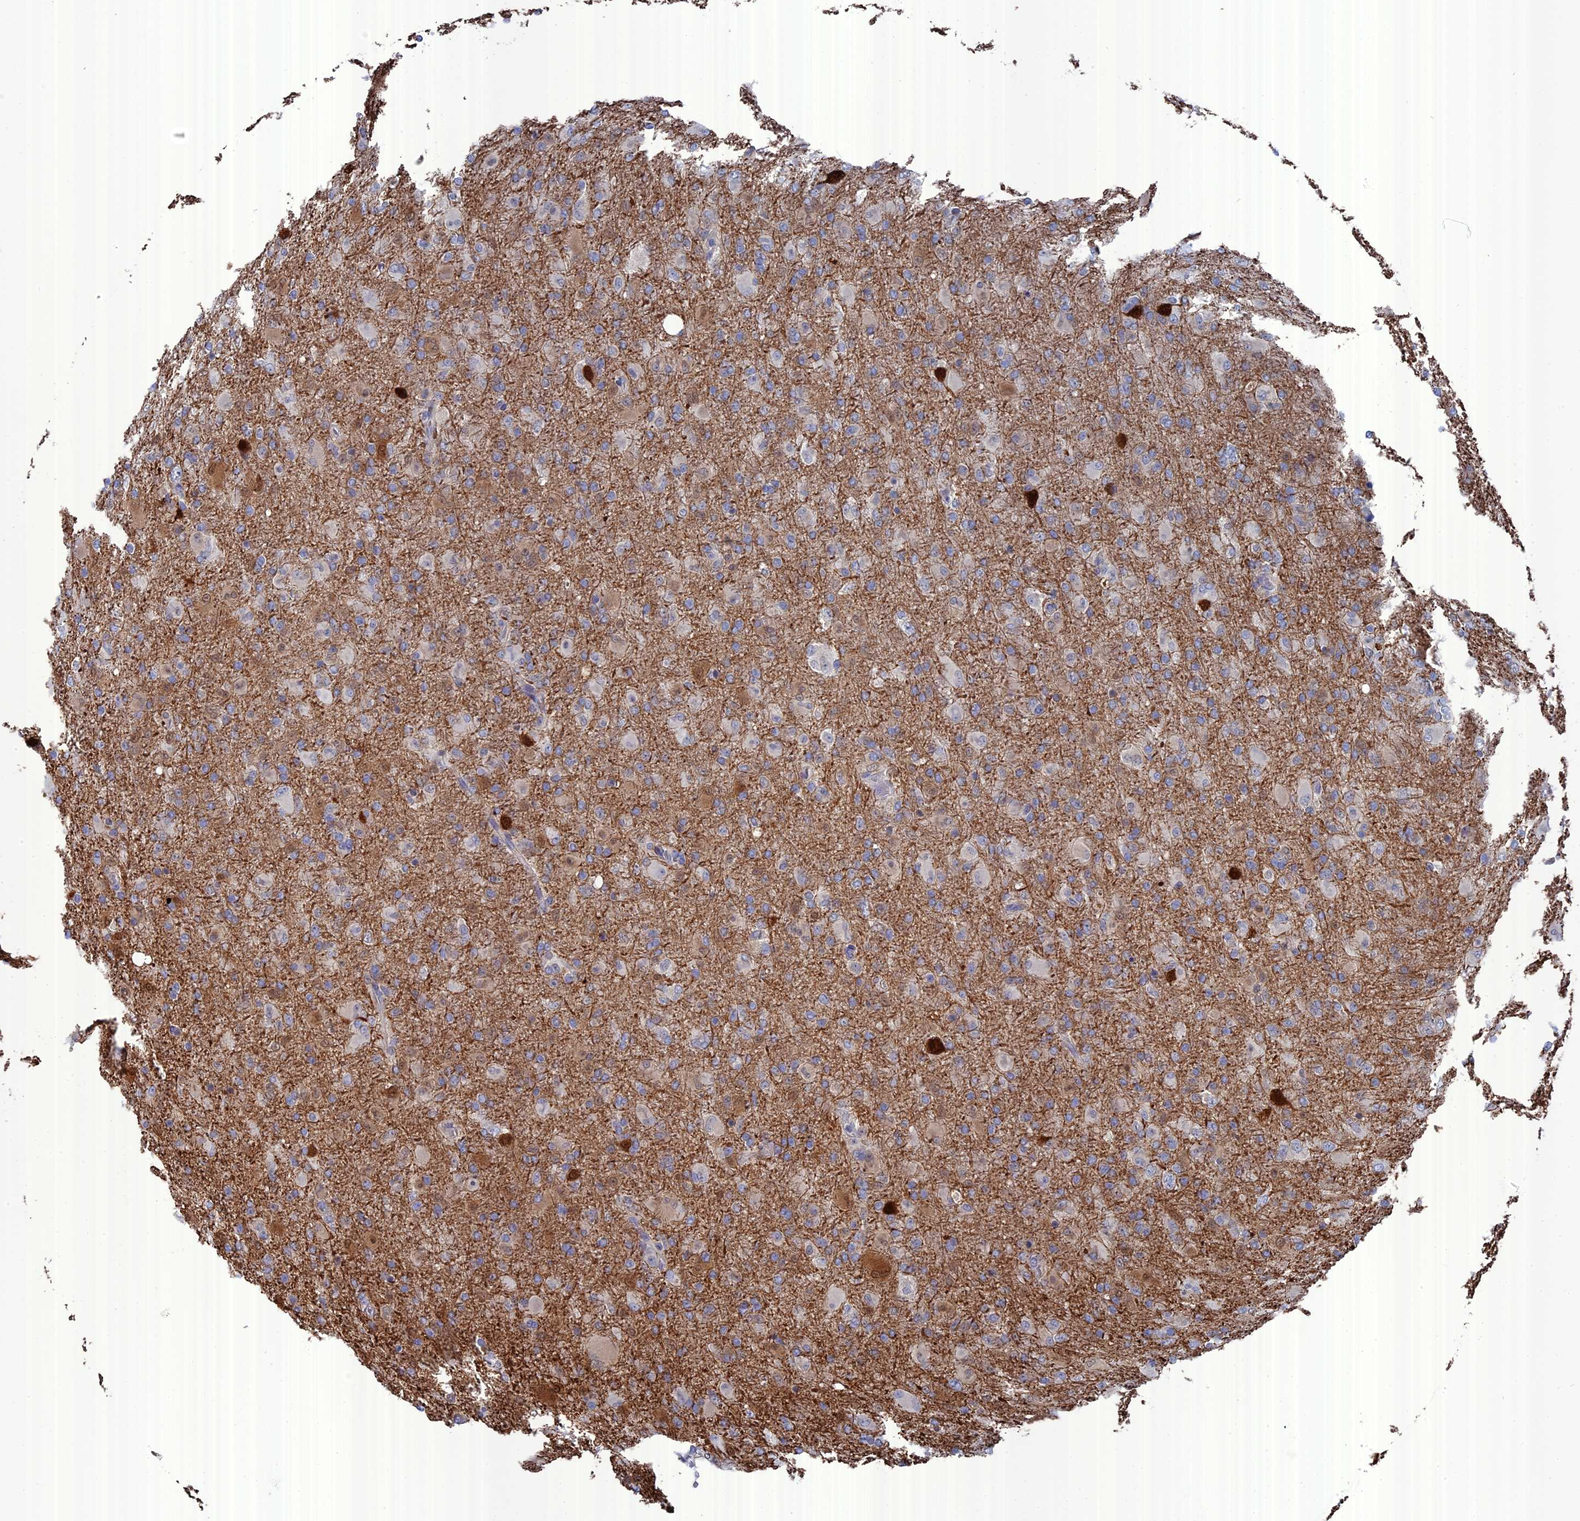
{"staining": {"intensity": "negative", "quantity": "none", "location": "none"}, "tissue": "glioma", "cell_type": "Tumor cells", "image_type": "cancer", "snomed": [{"axis": "morphology", "description": "Glioma, malignant, Low grade"}, {"axis": "topography", "description": "Brain"}], "caption": "Glioma was stained to show a protein in brown. There is no significant positivity in tumor cells. (DAB immunohistochemistry (IHC), high magnification).", "gene": "TMEM161A", "patient": {"sex": "male", "age": 65}}